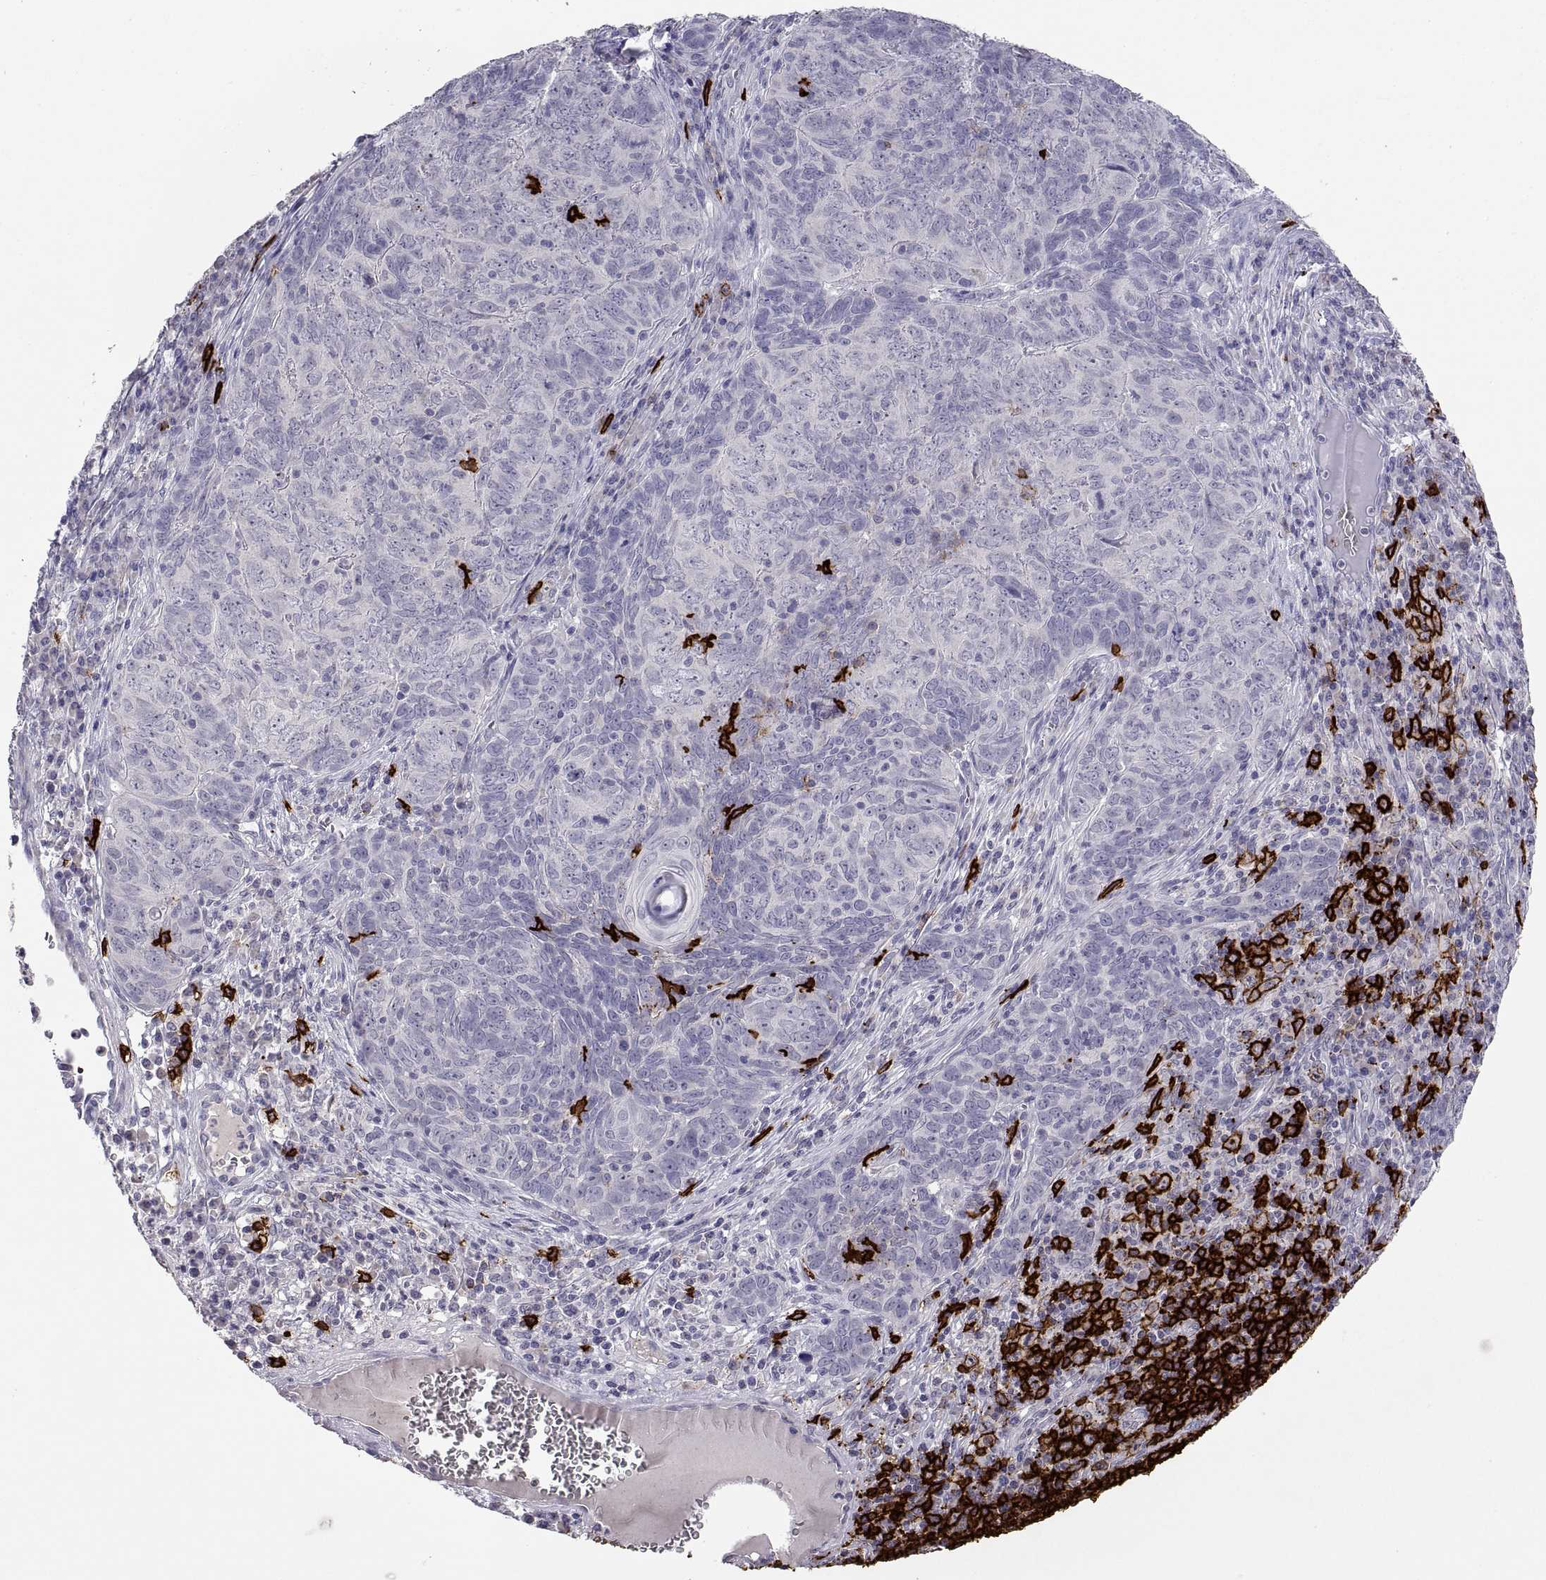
{"staining": {"intensity": "negative", "quantity": "none", "location": "none"}, "tissue": "skin cancer", "cell_type": "Tumor cells", "image_type": "cancer", "snomed": [{"axis": "morphology", "description": "Squamous cell carcinoma, NOS"}, {"axis": "topography", "description": "Skin"}, {"axis": "topography", "description": "Anal"}], "caption": "There is no significant staining in tumor cells of squamous cell carcinoma (skin).", "gene": "MS4A1", "patient": {"sex": "female", "age": 51}}